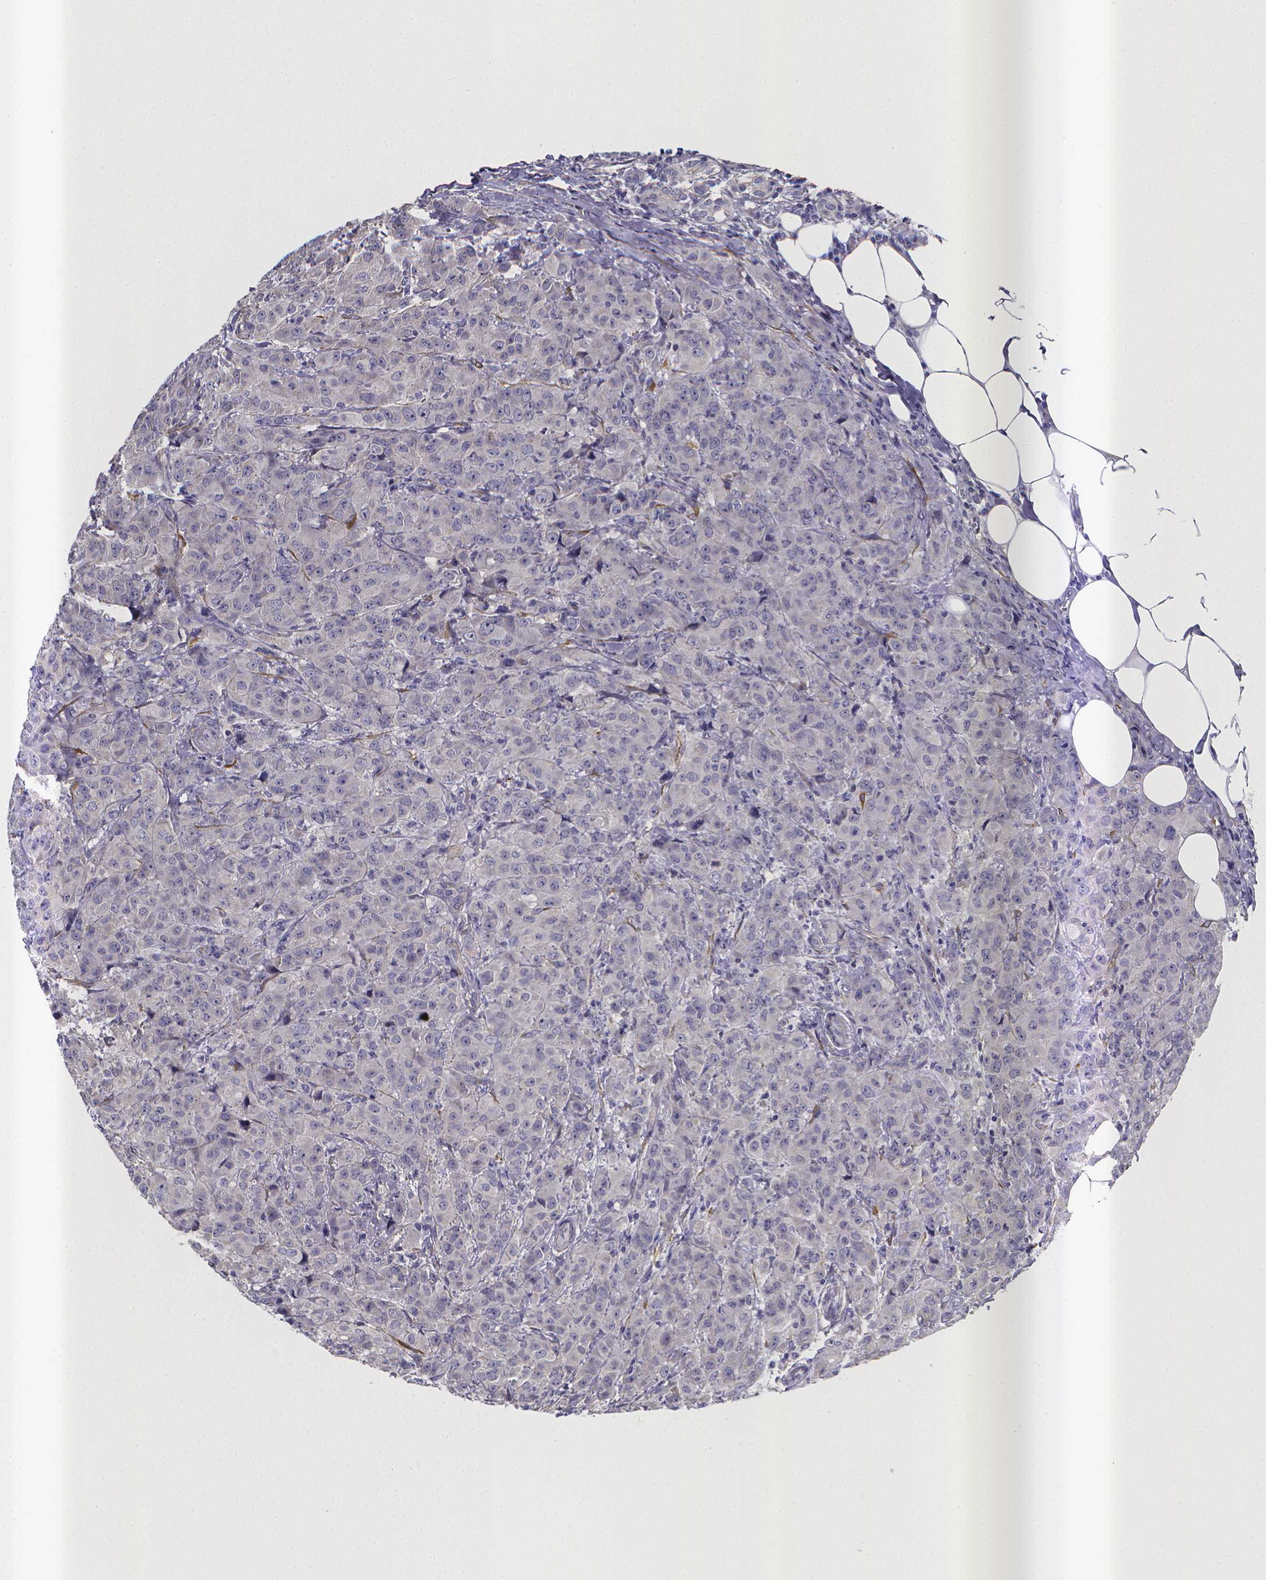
{"staining": {"intensity": "negative", "quantity": "none", "location": "none"}, "tissue": "breast cancer", "cell_type": "Tumor cells", "image_type": "cancer", "snomed": [{"axis": "morphology", "description": "Normal tissue, NOS"}, {"axis": "morphology", "description": "Duct carcinoma"}, {"axis": "topography", "description": "Breast"}], "caption": "Tumor cells show no significant positivity in breast cancer.", "gene": "RERG", "patient": {"sex": "female", "age": 43}}